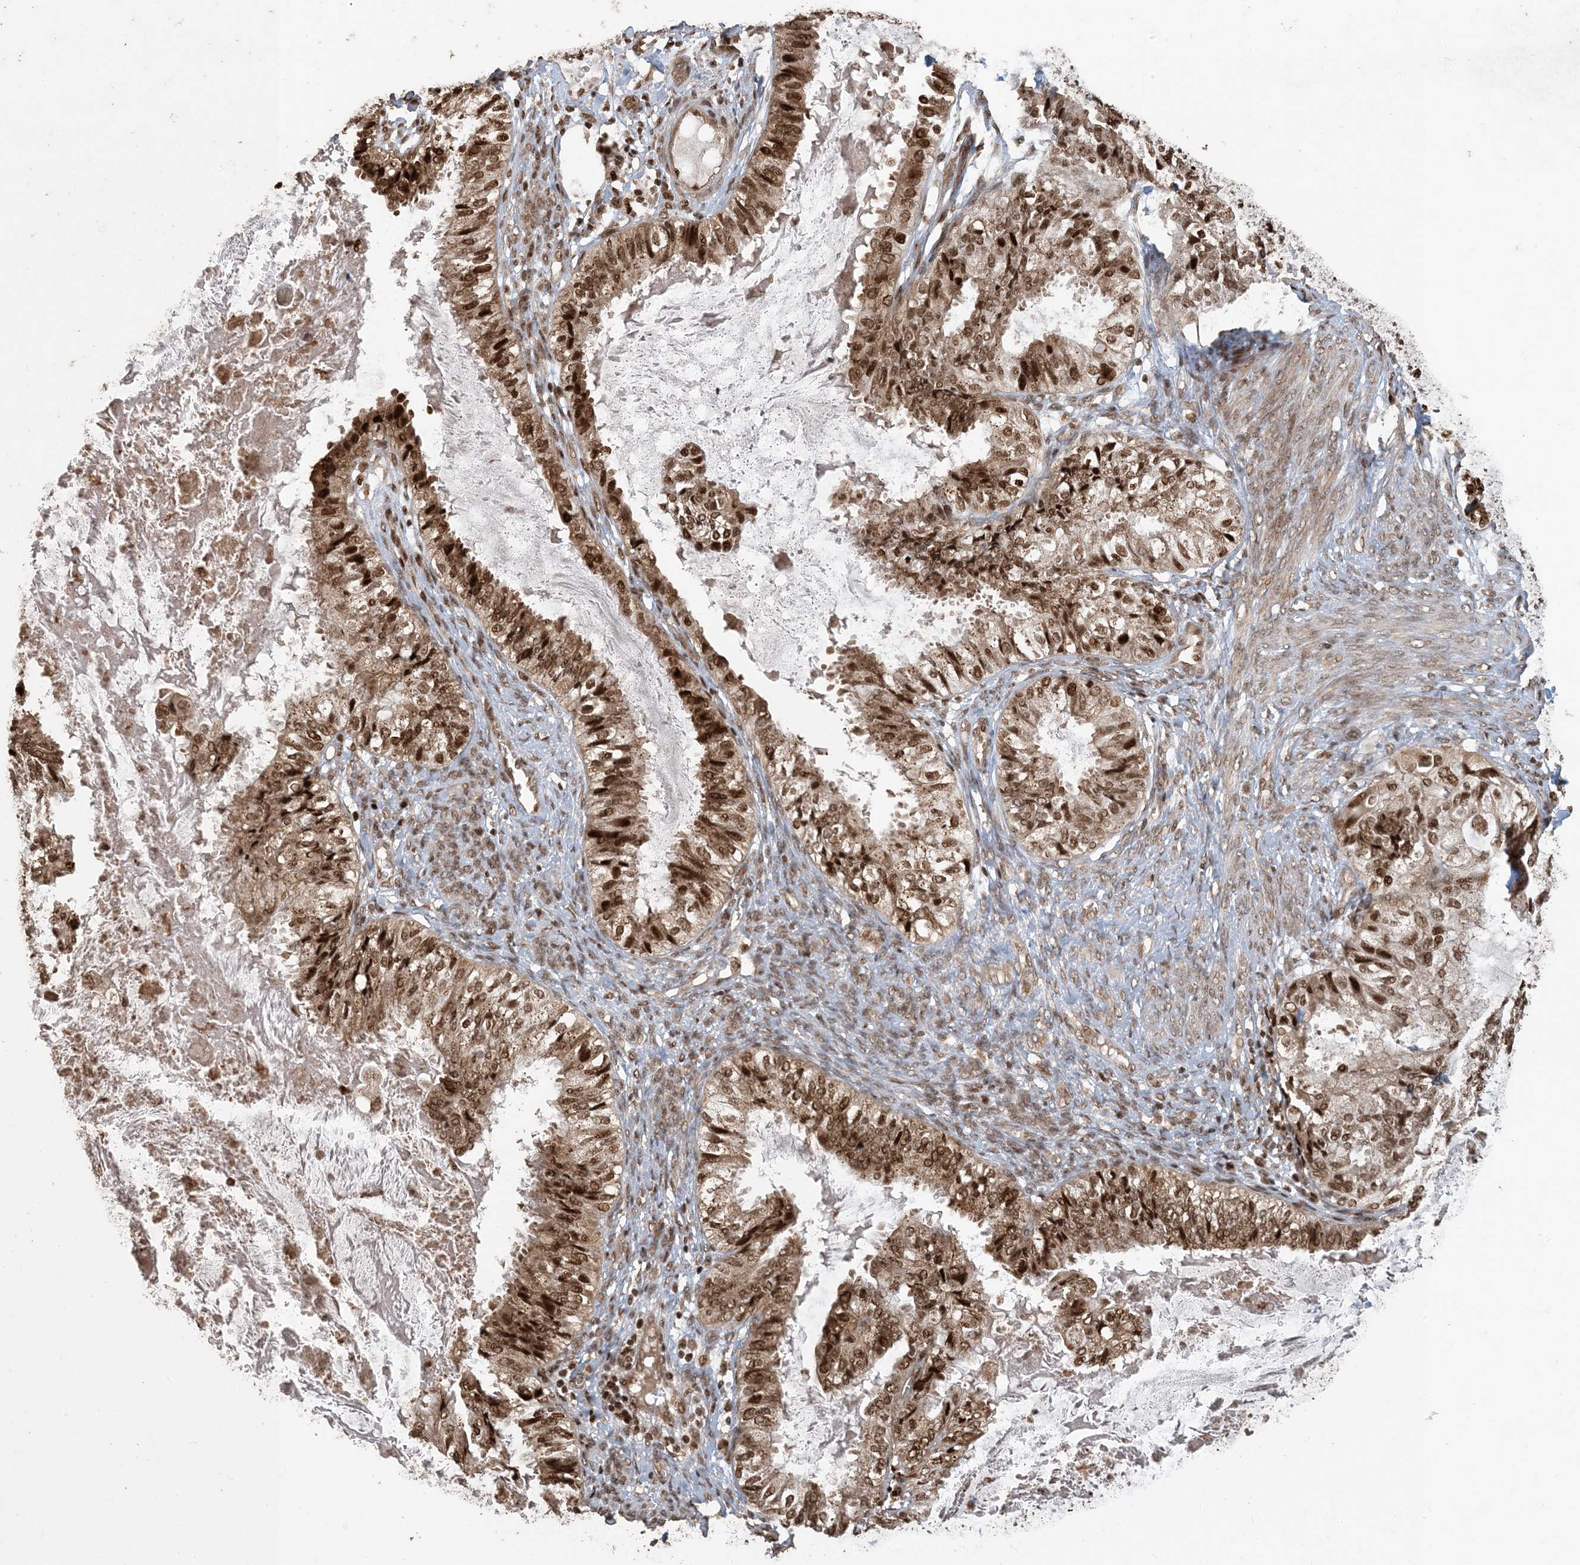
{"staining": {"intensity": "strong", "quantity": ">75%", "location": "nuclear"}, "tissue": "cervical cancer", "cell_type": "Tumor cells", "image_type": "cancer", "snomed": [{"axis": "morphology", "description": "Normal tissue, NOS"}, {"axis": "morphology", "description": "Adenocarcinoma, NOS"}, {"axis": "topography", "description": "Cervix"}, {"axis": "topography", "description": "Endometrium"}], "caption": "High-power microscopy captured an immunohistochemistry (IHC) micrograph of cervical cancer (adenocarcinoma), revealing strong nuclear staining in approximately >75% of tumor cells.", "gene": "ATP13A2", "patient": {"sex": "female", "age": 86}}